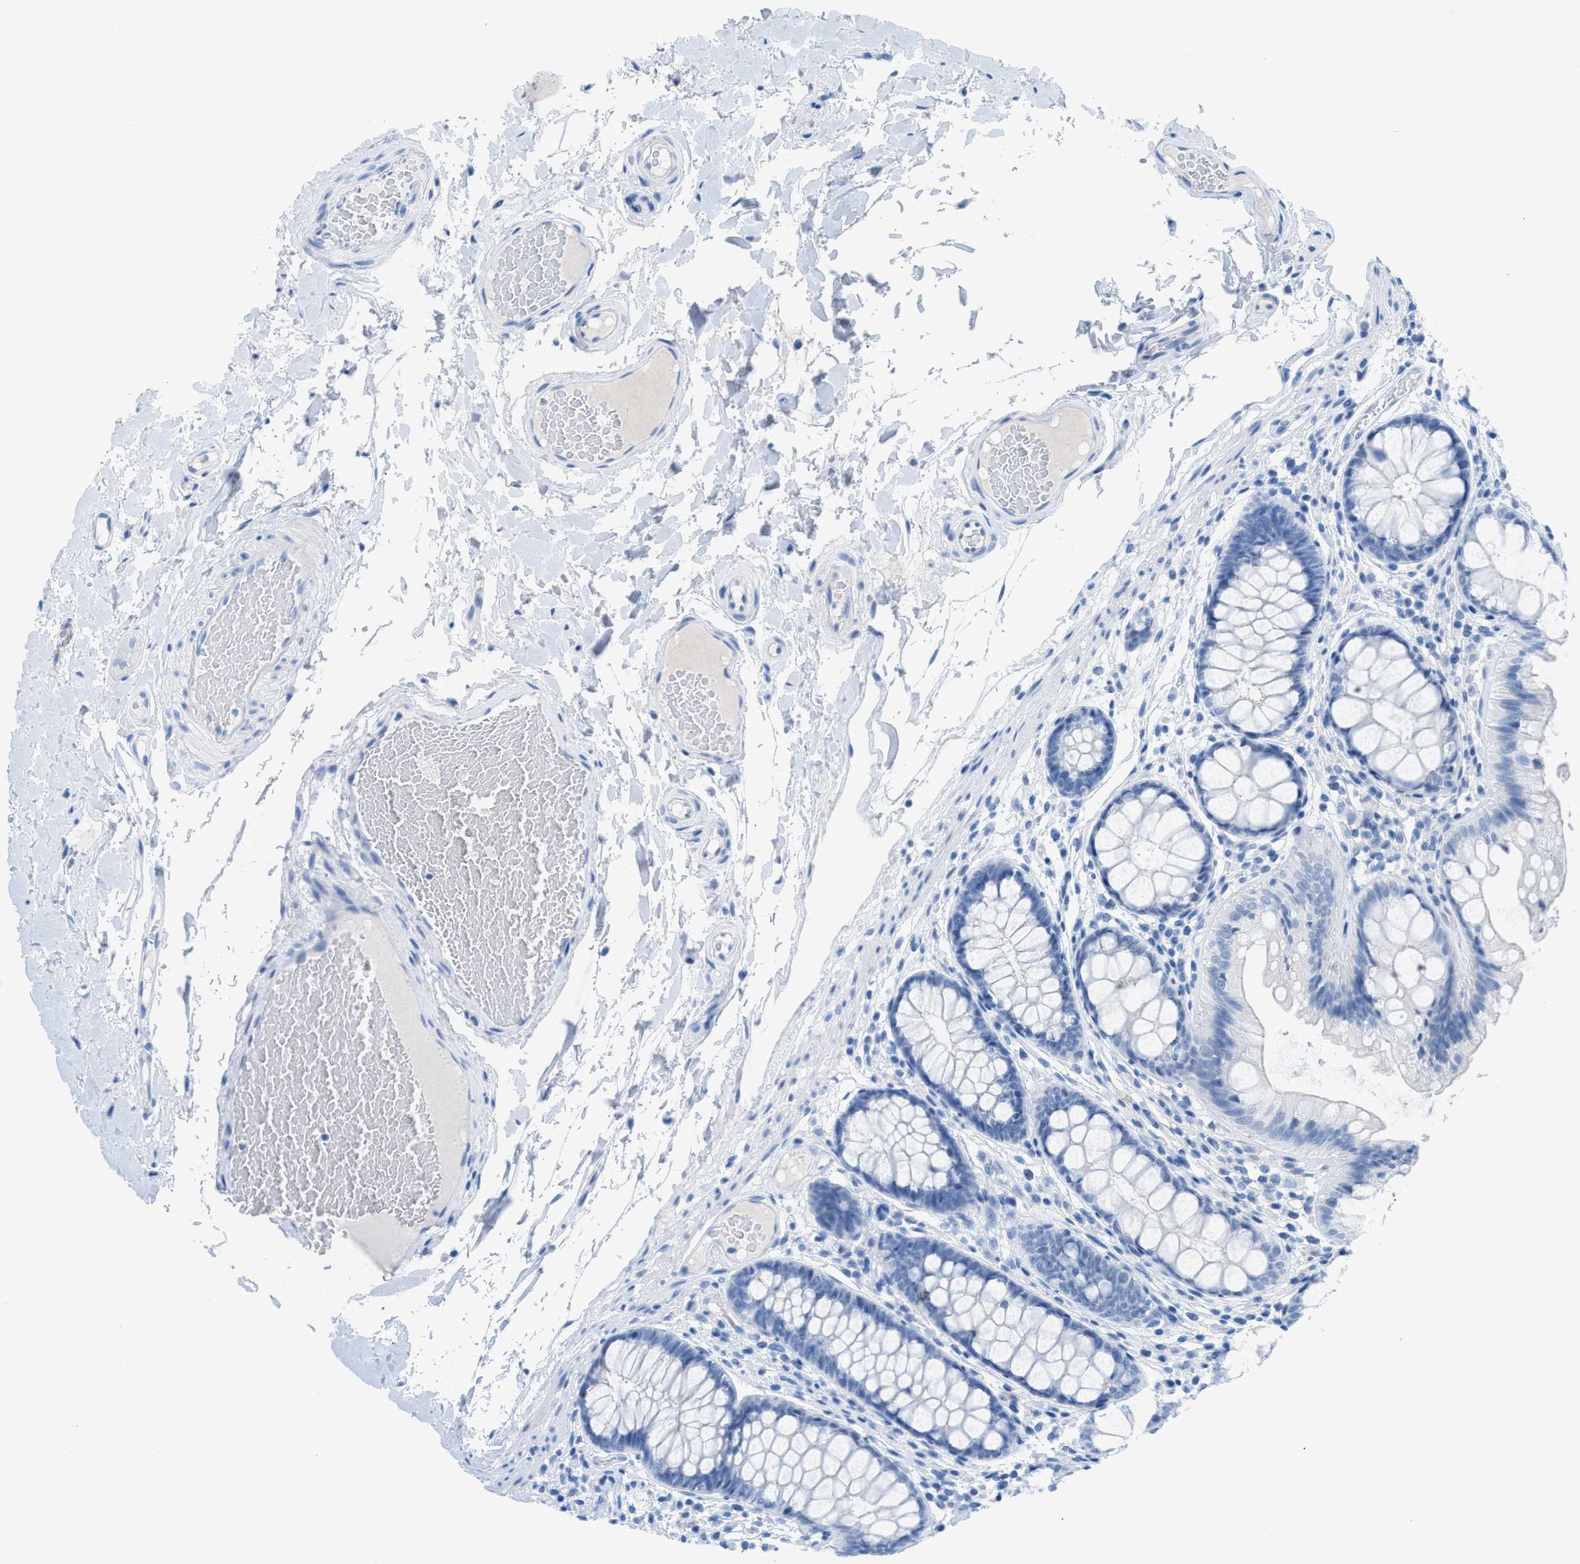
{"staining": {"intensity": "negative", "quantity": "none", "location": "none"}, "tissue": "colon", "cell_type": "Endothelial cells", "image_type": "normal", "snomed": [{"axis": "morphology", "description": "Normal tissue, NOS"}, {"axis": "topography", "description": "Colon"}], "caption": "Benign colon was stained to show a protein in brown. There is no significant expression in endothelial cells. (DAB (3,3'-diaminobenzidine) immunohistochemistry with hematoxylin counter stain).", "gene": "TCL1A", "patient": {"sex": "female", "age": 56}}